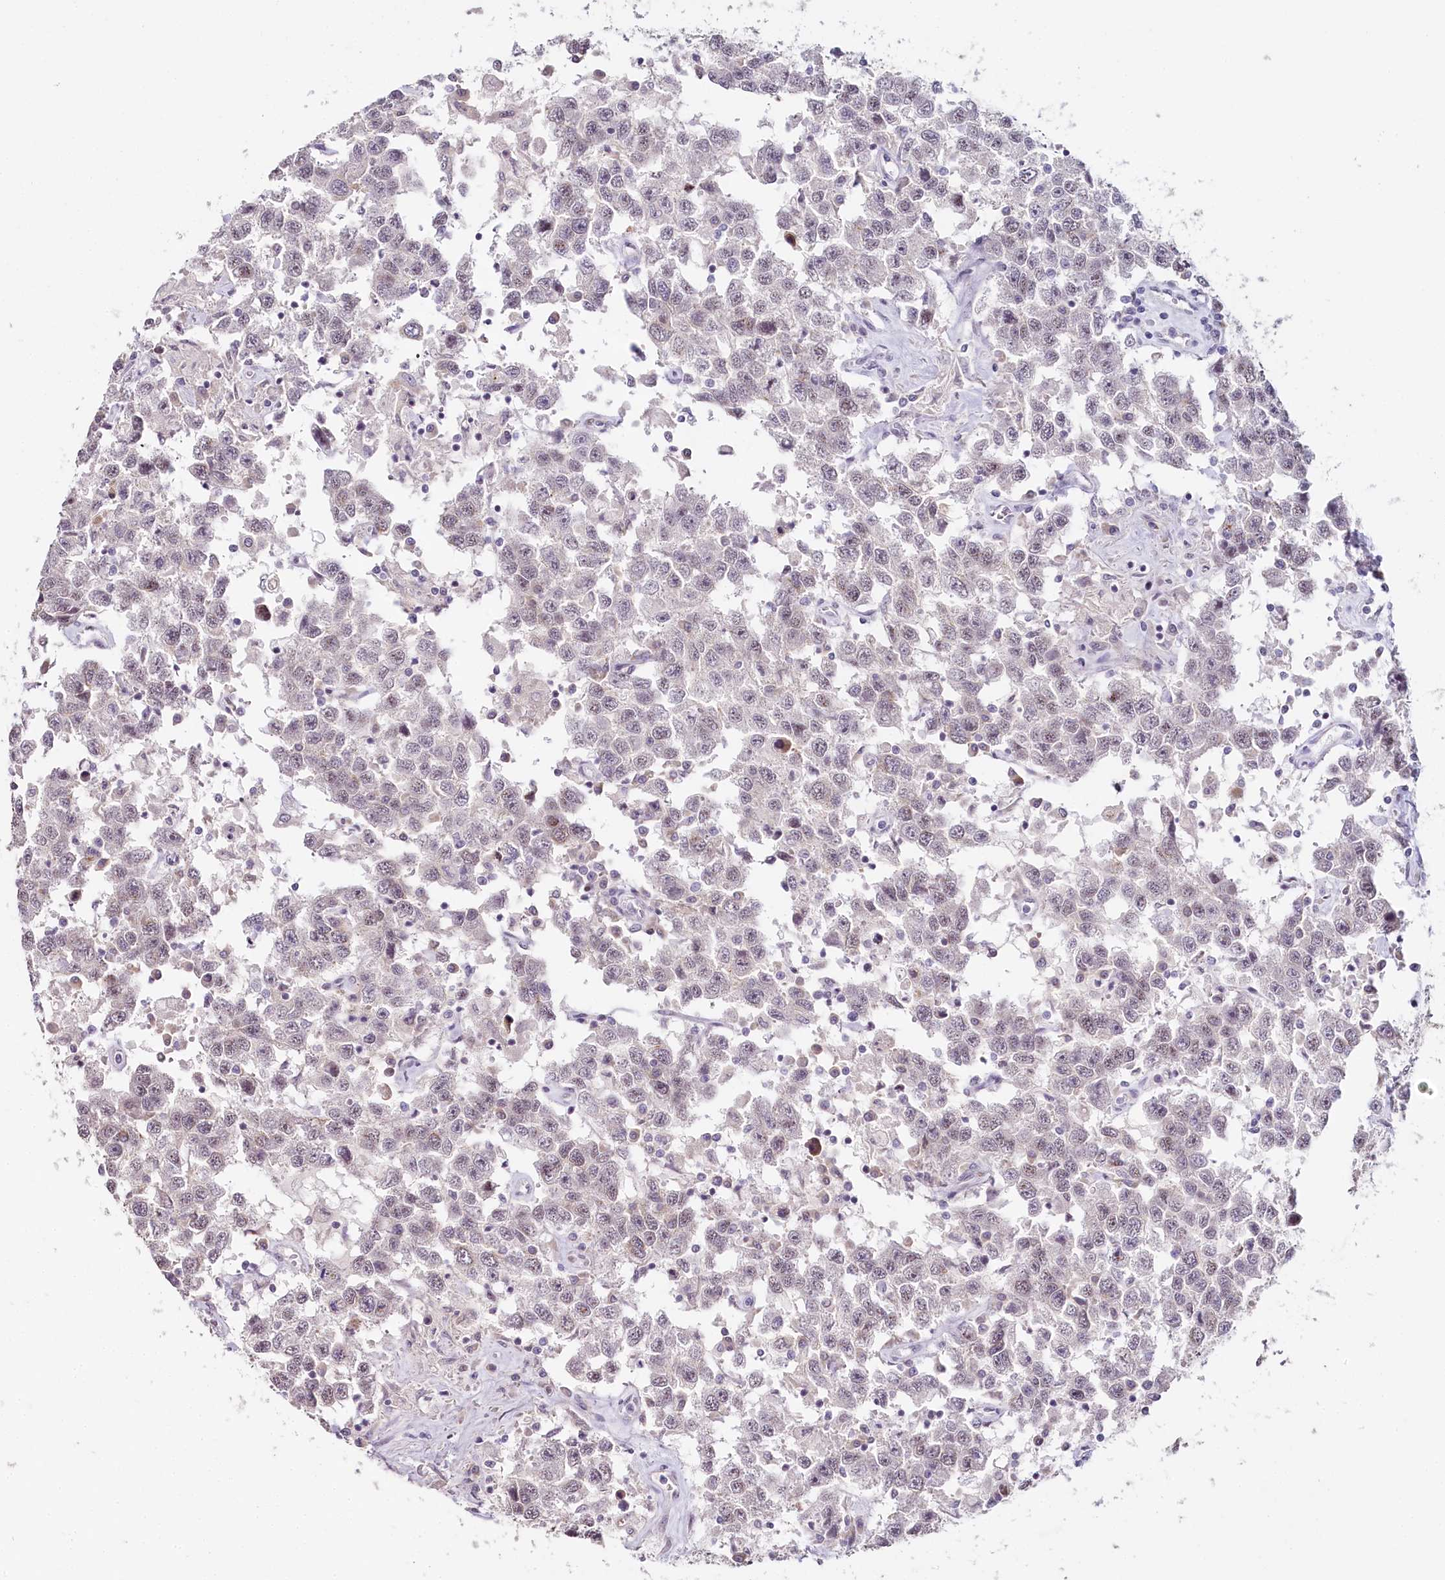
{"staining": {"intensity": "weak", "quantity": "<25%", "location": "nuclear"}, "tissue": "testis cancer", "cell_type": "Tumor cells", "image_type": "cancer", "snomed": [{"axis": "morphology", "description": "Seminoma, NOS"}, {"axis": "topography", "description": "Testis"}], "caption": "IHC image of neoplastic tissue: human testis cancer (seminoma) stained with DAB (3,3'-diaminobenzidine) displays no significant protein positivity in tumor cells.", "gene": "HPD", "patient": {"sex": "male", "age": 41}}